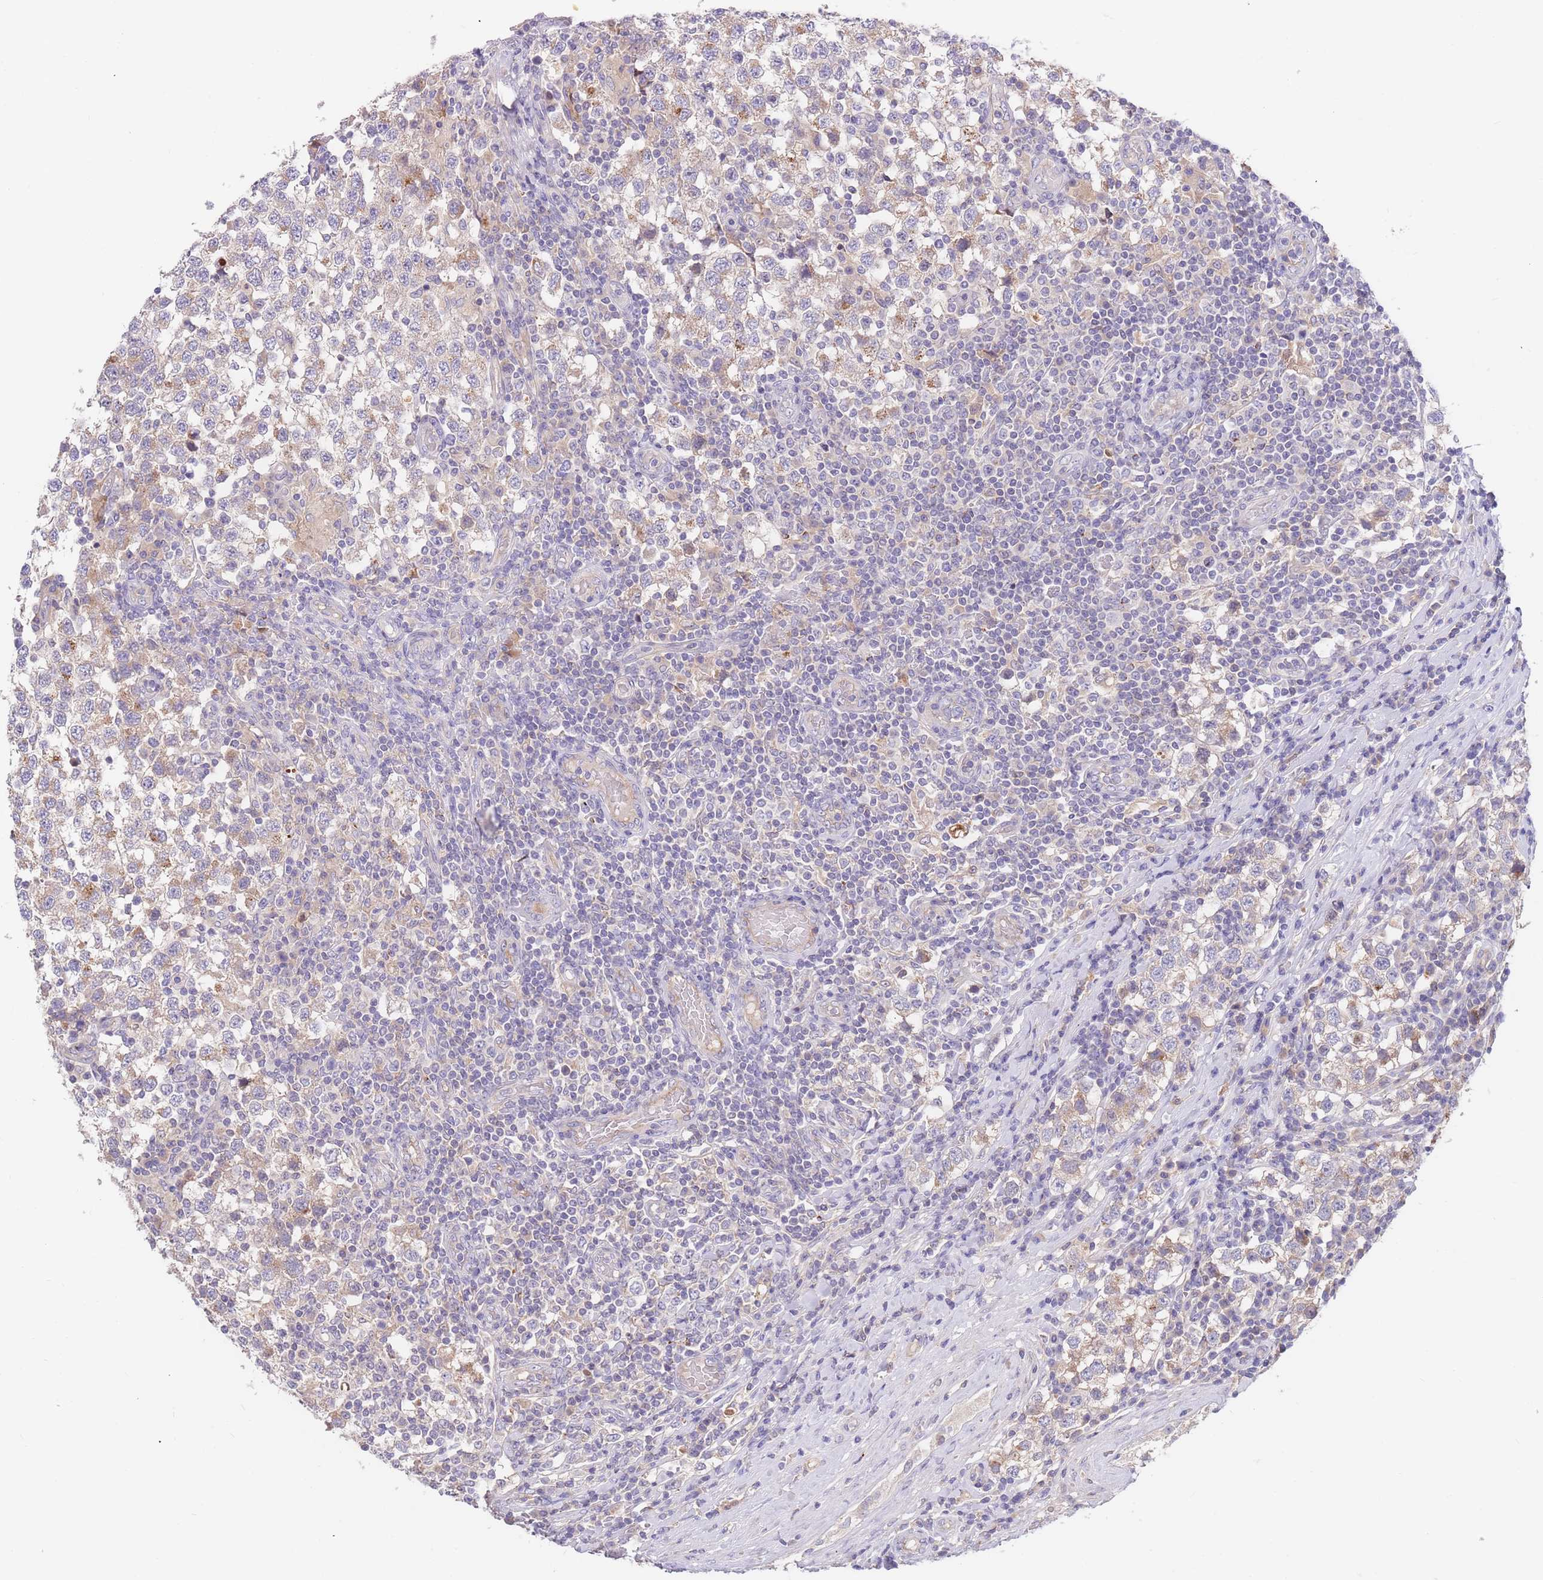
{"staining": {"intensity": "negative", "quantity": "none", "location": "none"}, "tissue": "testis cancer", "cell_type": "Tumor cells", "image_type": "cancer", "snomed": [{"axis": "morphology", "description": "Seminoma, NOS"}, {"axis": "topography", "description": "Testis"}], "caption": "An immunohistochemistry (IHC) histopathology image of seminoma (testis) is shown. There is no staining in tumor cells of seminoma (testis). (DAB (3,3'-diaminobenzidine) IHC with hematoxylin counter stain).", "gene": "BORCS5", "patient": {"sex": "male", "age": 34}}